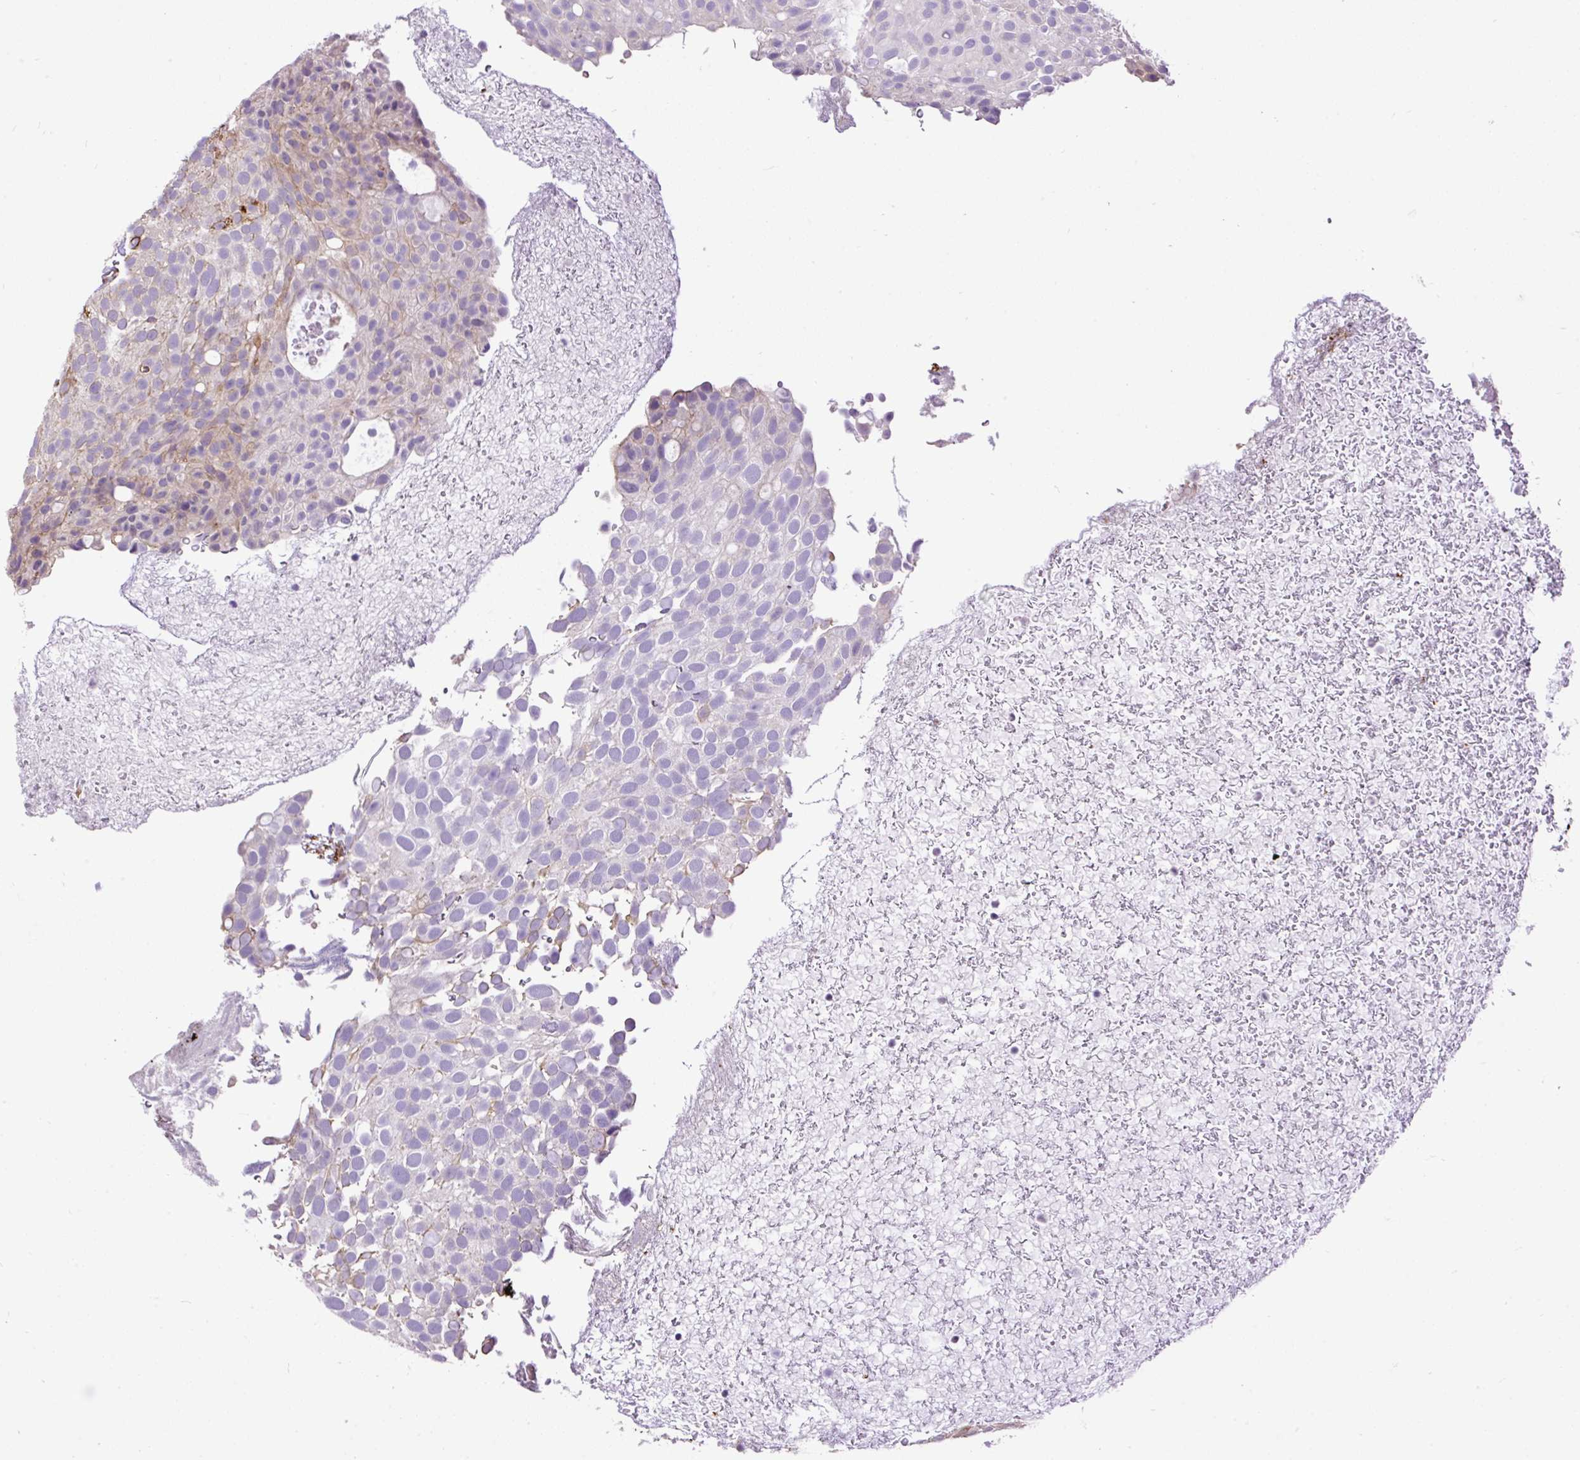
{"staining": {"intensity": "weak", "quantity": "<25%", "location": "cytoplasmic/membranous"}, "tissue": "urothelial cancer", "cell_type": "Tumor cells", "image_type": "cancer", "snomed": [{"axis": "morphology", "description": "Urothelial carcinoma, Low grade"}, {"axis": "topography", "description": "Urinary bladder"}], "caption": "Tumor cells are negative for brown protein staining in low-grade urothelial carcinoma.", "gene": "MAGEB16", "patient": {"sex": "male", "age": 78}}